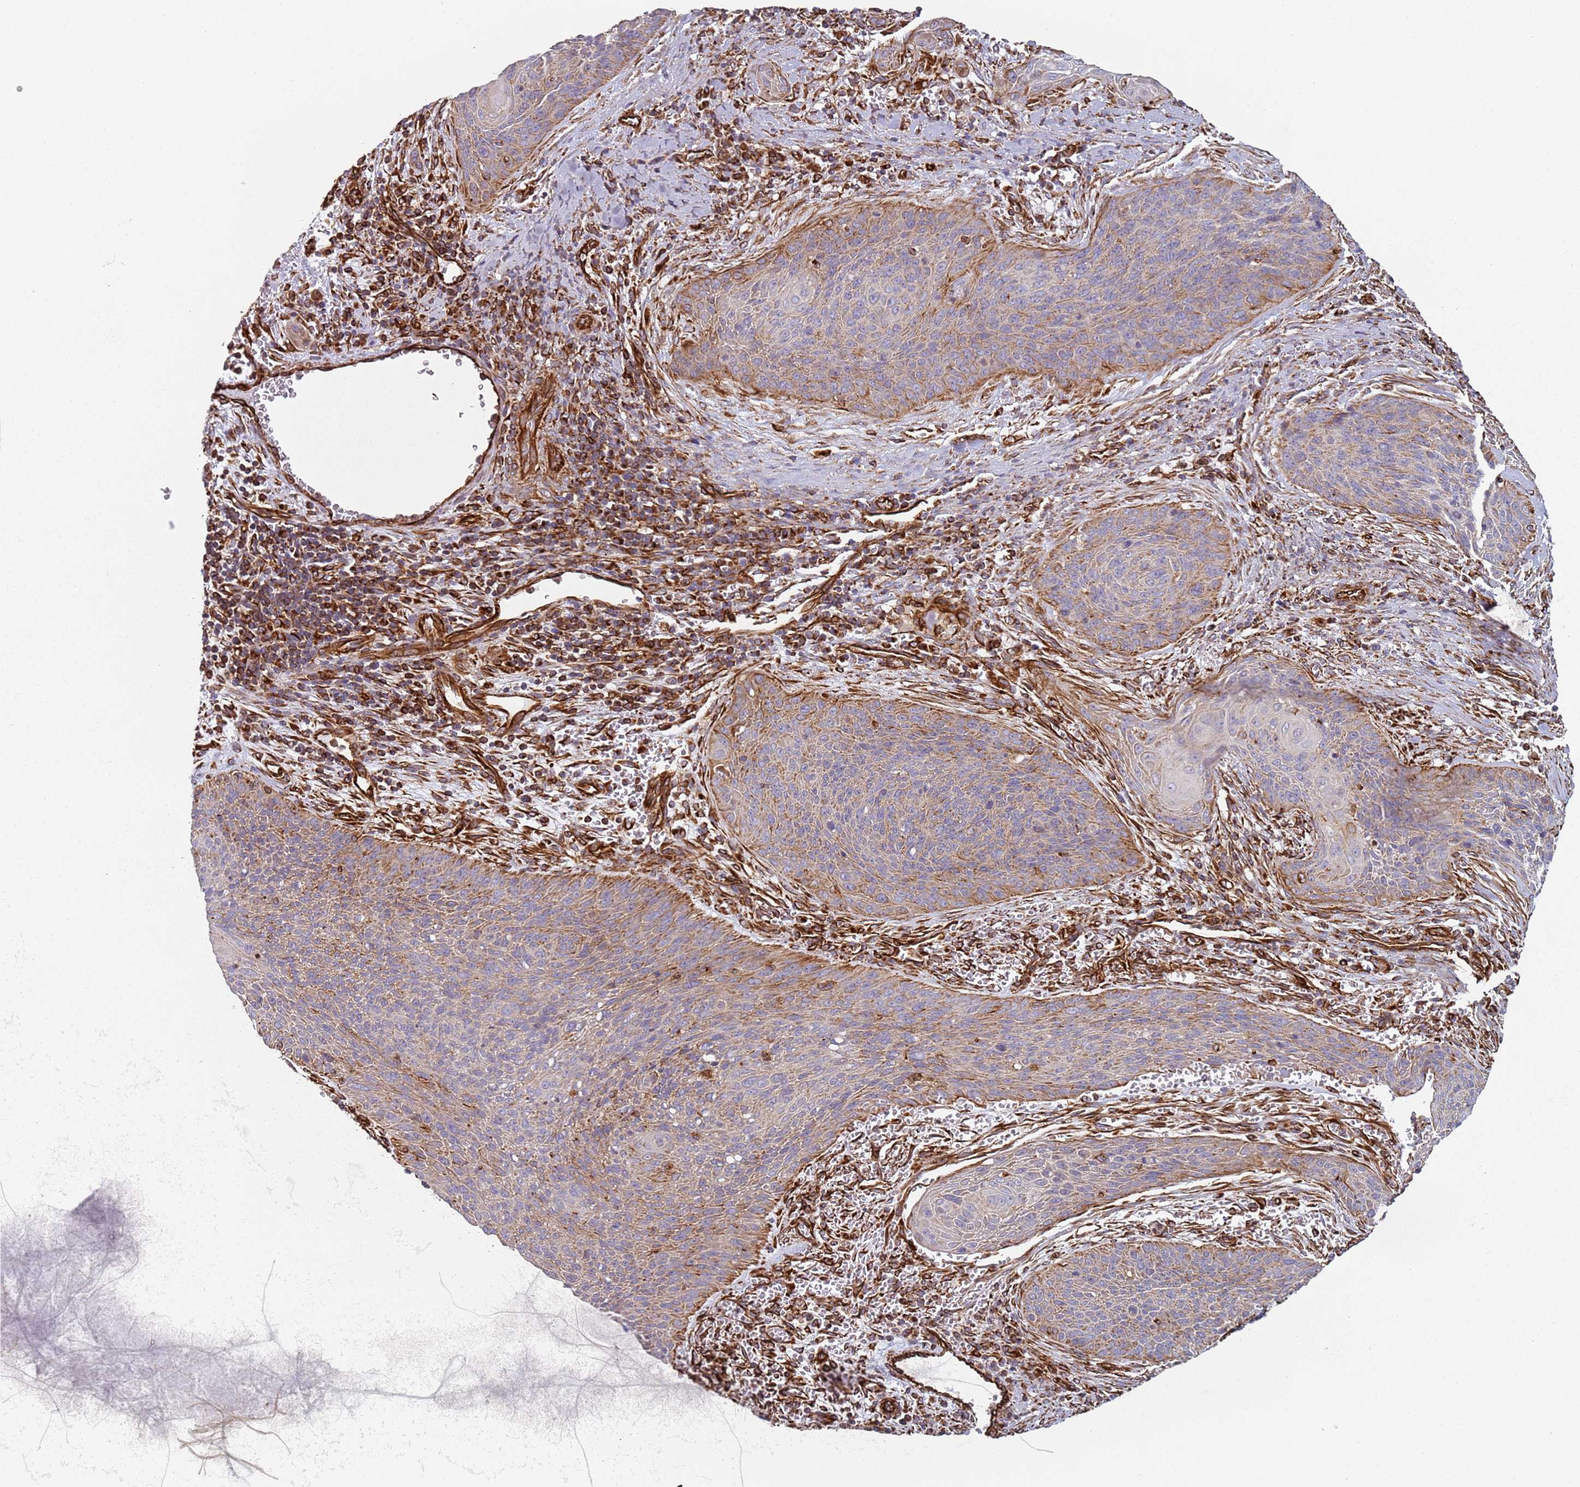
{"staining": {"intensity": "weak", "quantity": "<25%", "location": "cytoplasmic/membranous"}, "tissue": "cervical cancer", "cell_type": "Tumor cells", "image_type": "cancer", "snomed": [{"axis": "morphology", "description": "Squamous cell carcinoma, NOS"}, {"axis": "topography", "description": "Cervix"}], "caption": "Immunohistochemistry histopathology image of neoplastic tissue: human cervical cancer stained with DAB (3,3'-diaminobenzidine) demonstrates no significant protein staining in tumor cells.", "gene": "SNAPIN", "patient": {"sex": "female", "age": 55}}